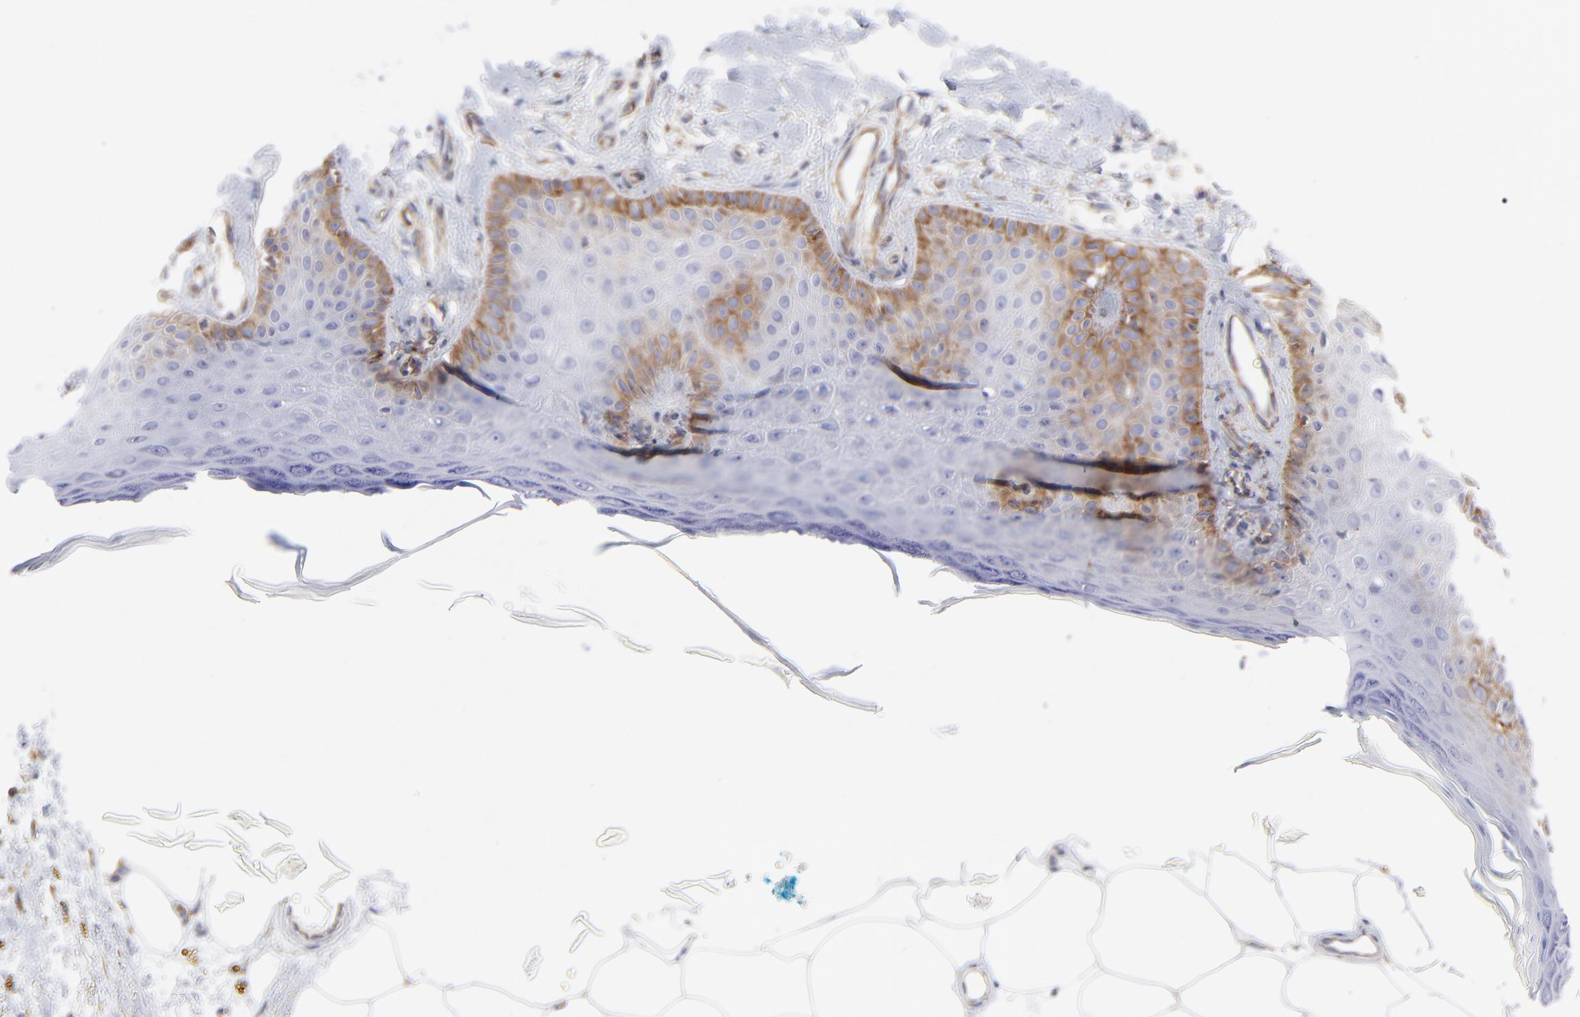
{"staining": {"intensity": "moderate", "quantity": ">75%", "location": "cytoplasmic/membranous"}, "tissue": "skin cancer", "cell_type": "Tumor cells", "image_type": "cancer", "snomed": [{"axis": "morphology", "description": "Squamous cell carcinoma, NOS"}, {"axis": "topography", "description": "Skin"}], "caption": "Brown immunohistochemical staining in skin cancer demonstrates moderate cytoplasmic/membranous positivity in about >75% of tumor cells.", "gene": "EIF2AK2", "patient": {"sex": "female", "age": 40}}